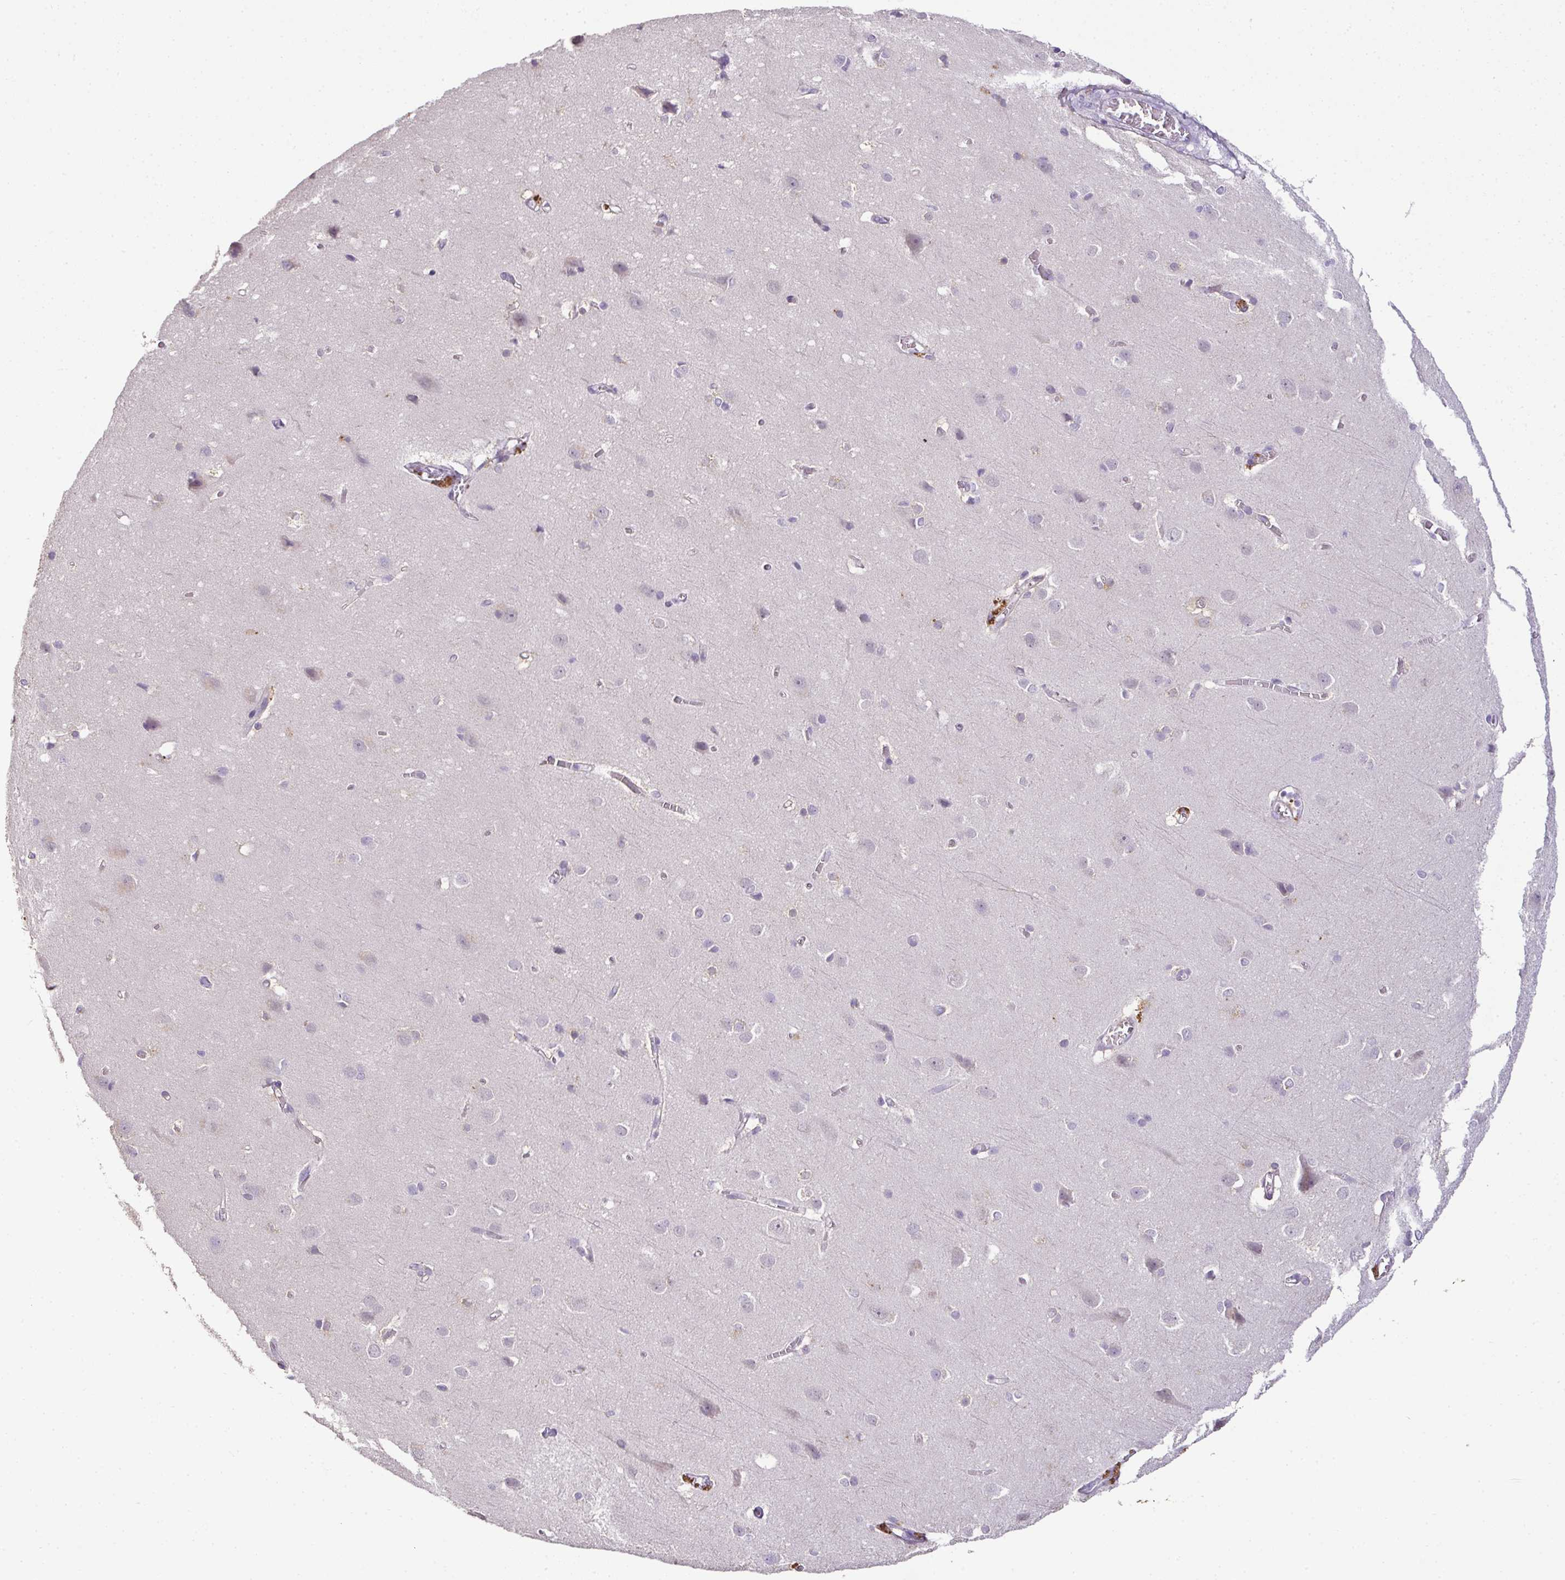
{"staining": {"intensity": "negative", "quantity": "none", "location": "none"}, "tissue": "cerebral cortex", "cell_type": "Endothelial cells", "image_type": "normal", "snomed": [{"axis": "morphology", "description": "Normal tissue, NOS"}, {"axis": "topography", "description": "Cerebral cortex"}], "caption": "This is a photomicrograph of immunohistochemistry (IHC) staining of normal cerebral cortex, which shows no positivity in endothelial cells.", "gene": "CMPK1", "patient": {"sex": "male", "age": 37}}